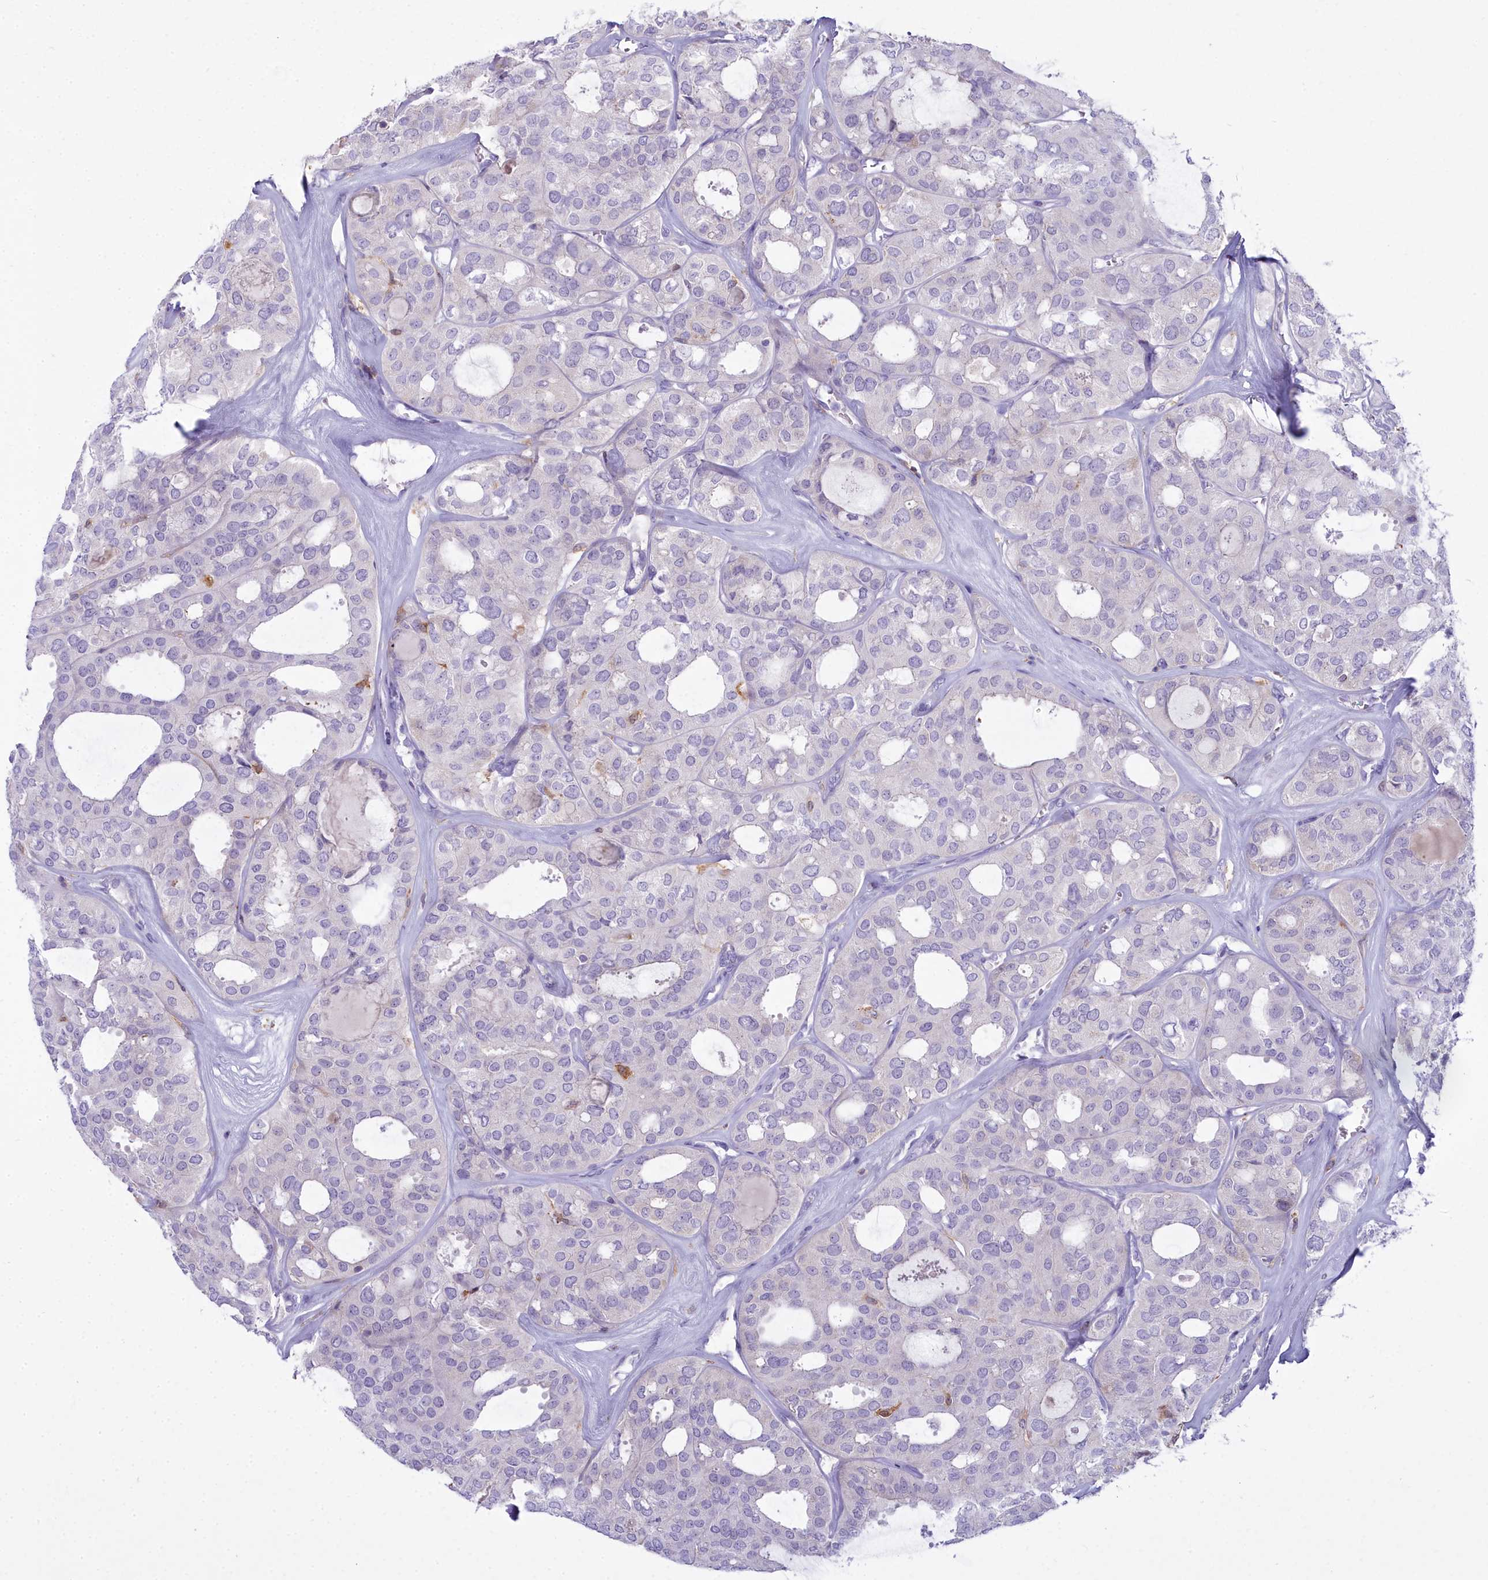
{"staining": {"intensity": "negative", "quantity": "none", "location": "none"}, "tissue": "thyroid cancer", "cell_type": "Tumor cells", "image_type": "cancer", "snomed": [{"axis": "morphology", "description": "Follicular adenoma carcinoma, NOS"}, {"axis": "topography", "description": "Thyroid gland"}], "caption": "Tumor cells show no significant expression in thyroid cancer (follicular adenoma carcinoma).", "gene": "BLNK", "patient": {"sex": "male", "age": 75}}